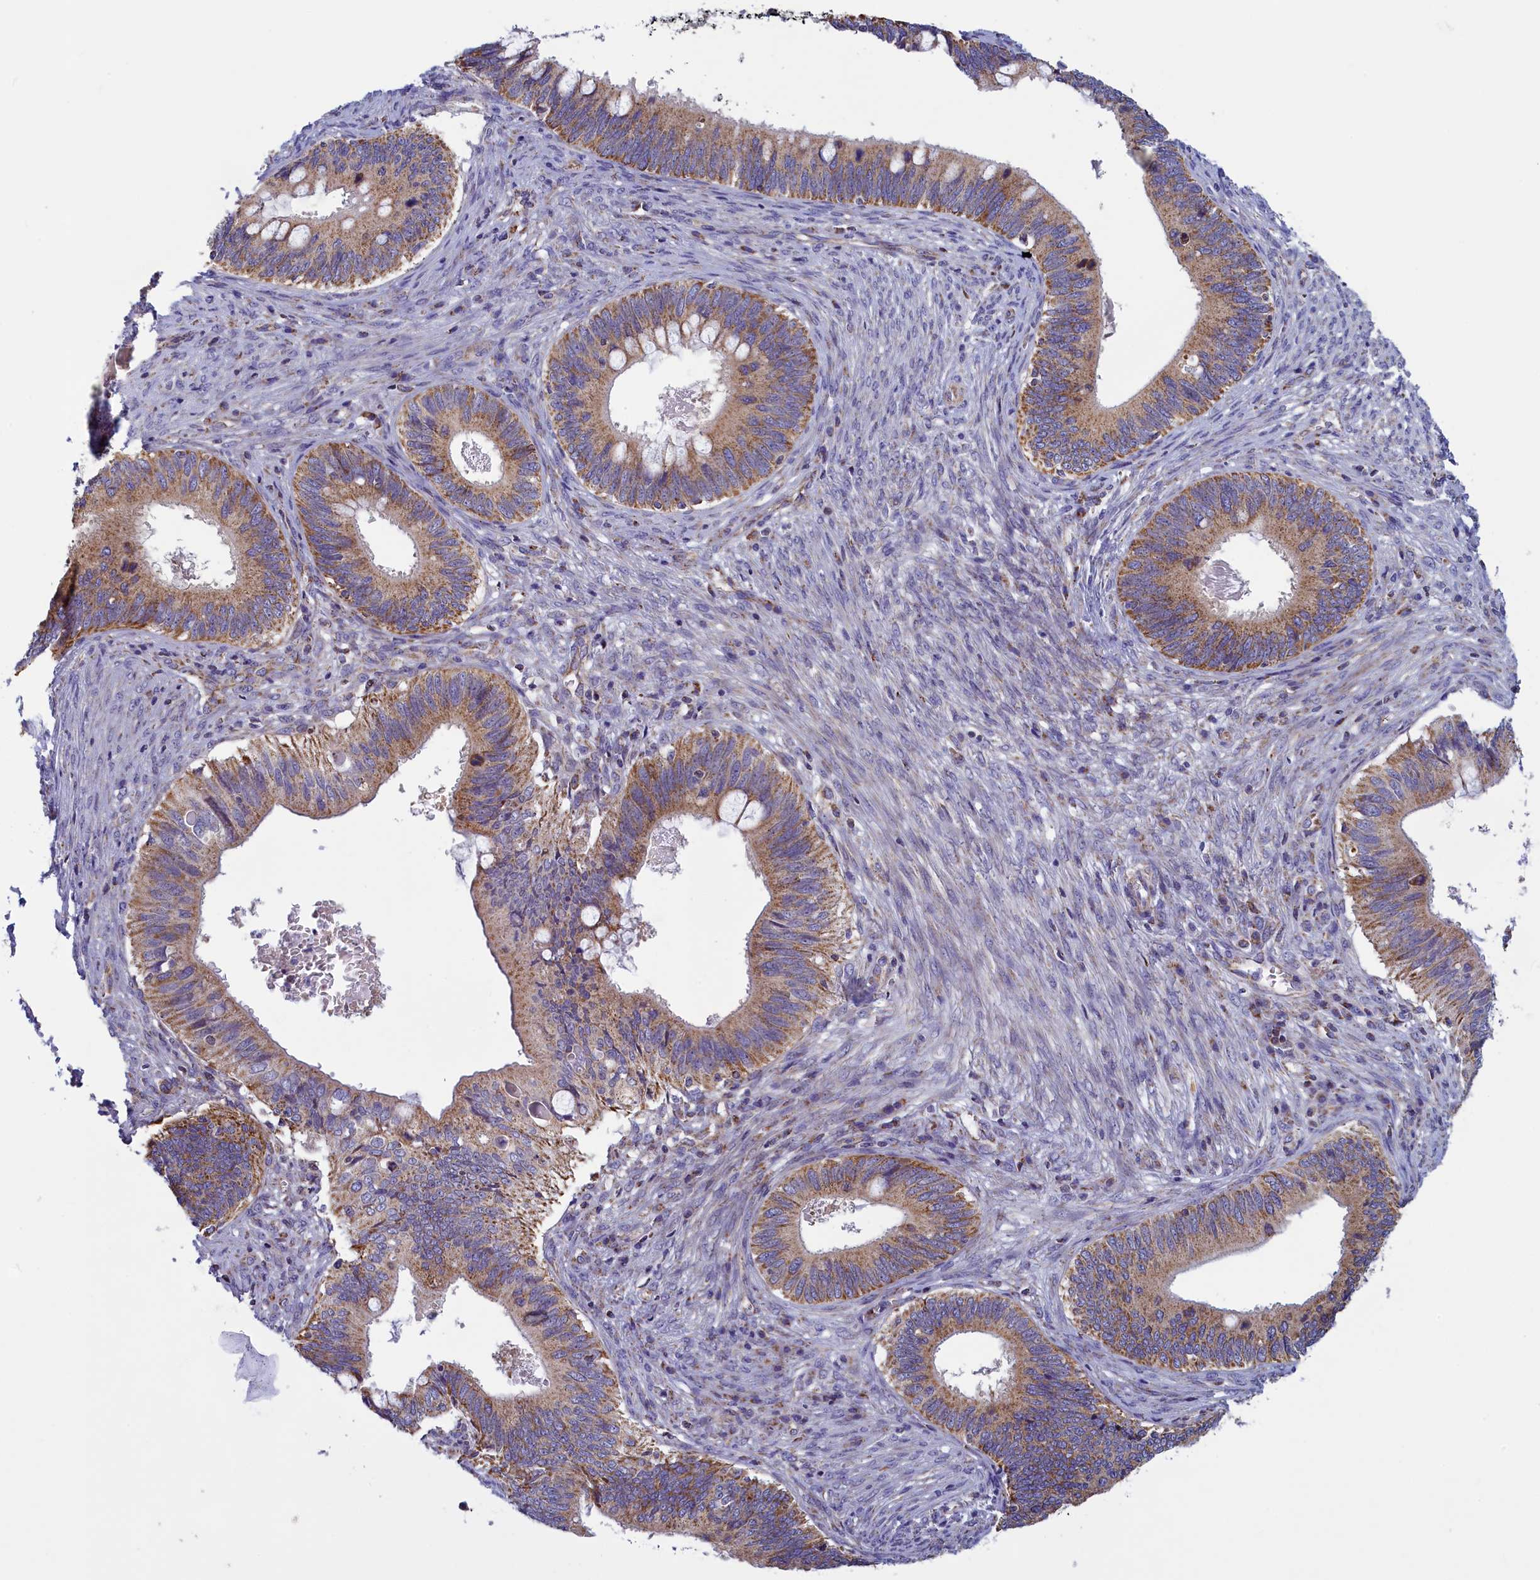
{"staining": {"intensity": "moderate", "quantity": ">75%", "location": "cytoplasmic/membranous"}, "tissue": "cervical cancer", "cell_type": "Tumor cells", "image_type": "cancer", "snomed": [{"axis": "morphology", "description": "Adenocarcinoma, NOS"}, {"axis": "topography", "description": "Cervix"}], "caption": "IHC of cervical cancer (adenocarcinoma) reveals medium levels of moderate cytoplasmic/membranous staining in approximately >75% of tumor cells. The staining was performed using DAB, with brown indicating positive protein expression. Nuclei are stained blue with hematoxylin.", "gene": "IFT122", "patient": {"sex": "female", "age": 42}}